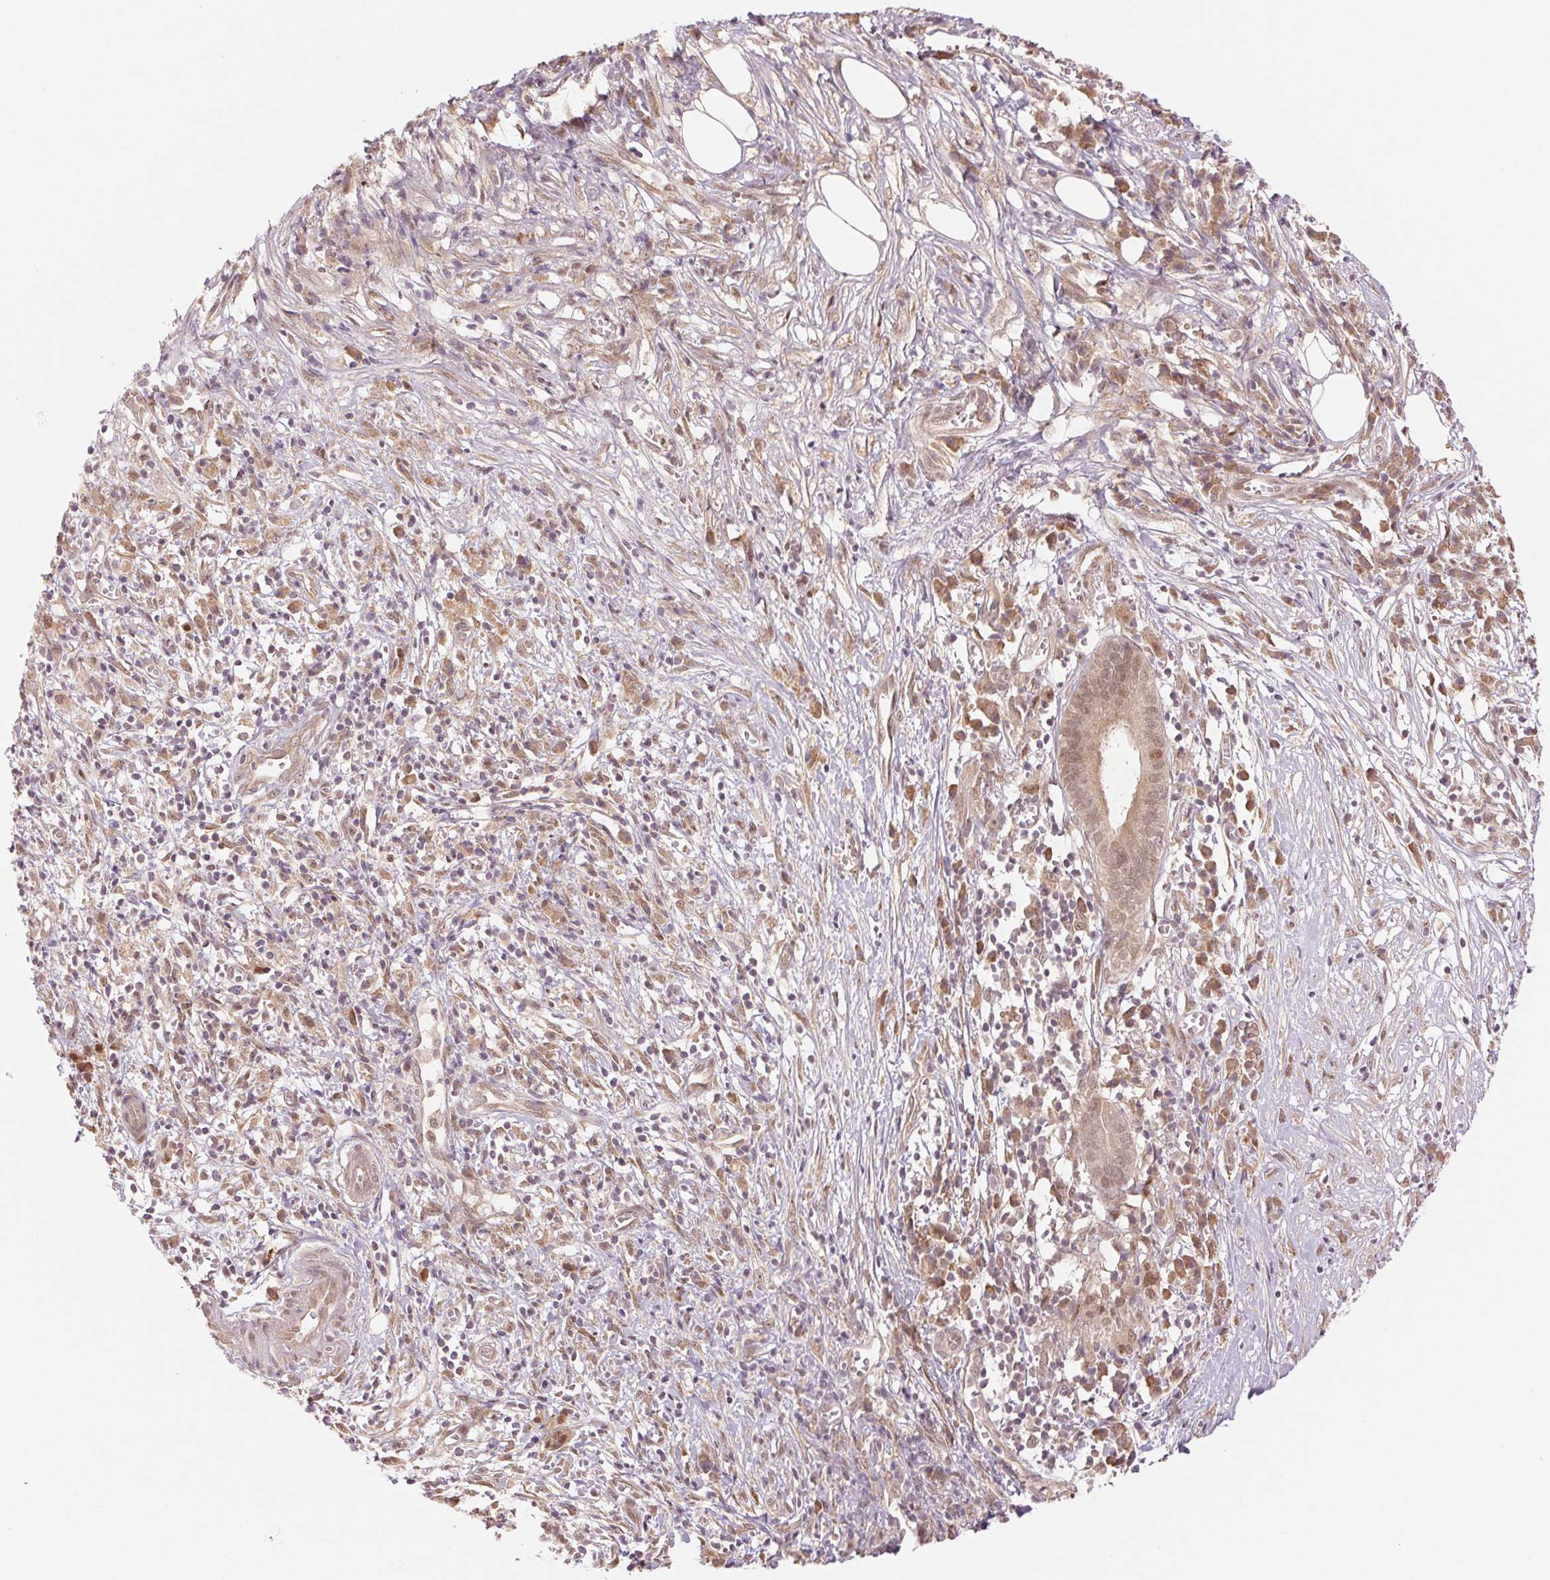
{"staining": {"intensity": "weak", "quantity": ">75%", "location": "cytoplasmic/membranous,nuclear"}, "tissue": "pancreatic cancer", "cell_type": "Tumor cells", "image_type": "cancer", "snomed": [{"axis": "morphology", "description": "Adenocarcinoma, NOS"}, {"axis": "topography", "description": "Pancreas"}], "caption": "DAB immunohistochemical staining of human pancreatic cancer shows weak cytoplasmic/membranous and nuclear protein staining in approximately >75% of tumor cells. The staining is performed using DAB brown chromogen to label protein expression. The nuclei are counter-stained blue using hematoxylin.", "gene": "ERI3", "patient": {"sex": "male", "age": 61}}